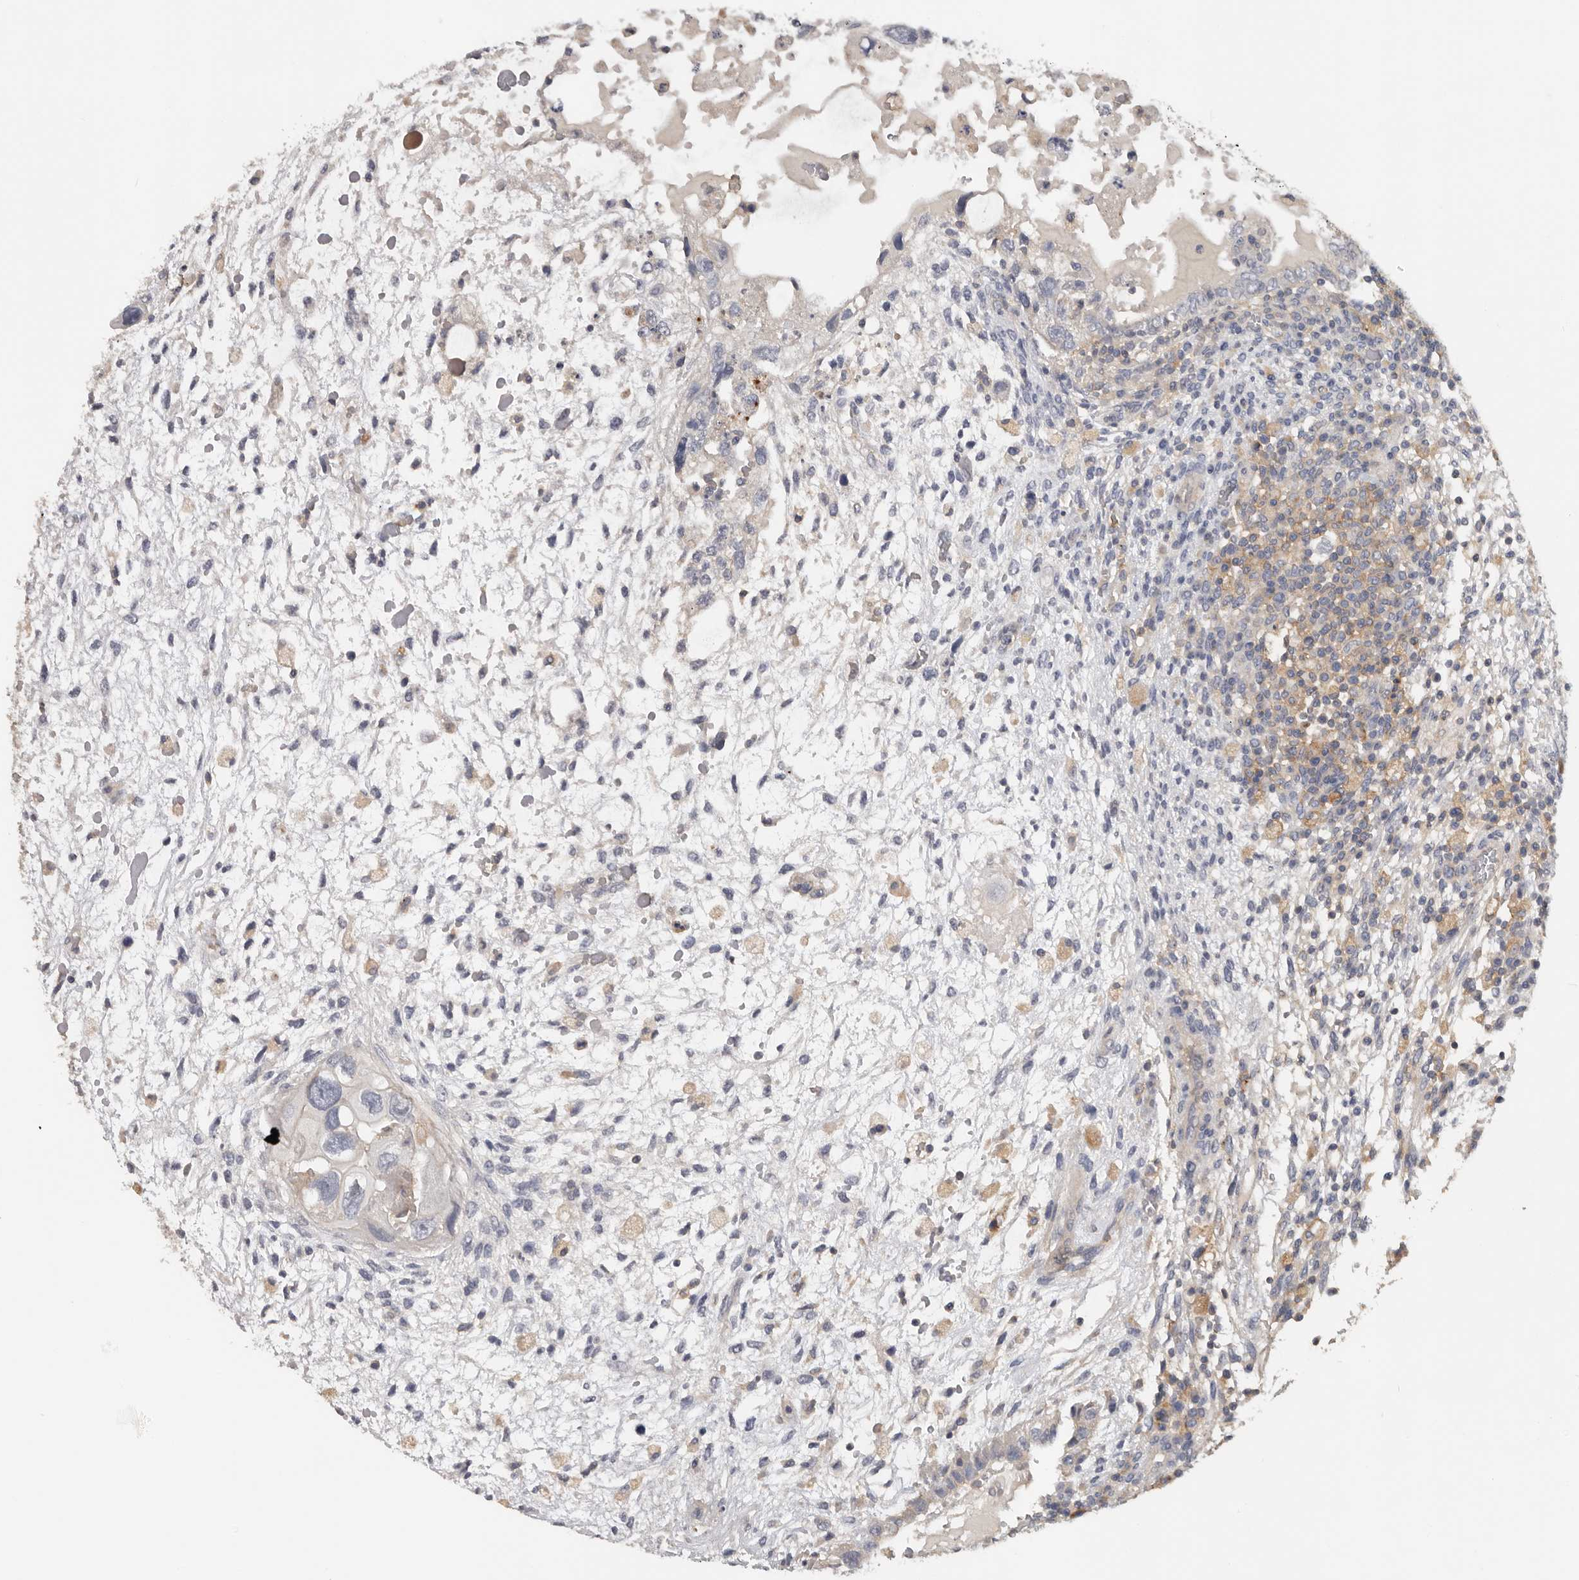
{"staining": {"intensity": "weak", "quantity": "<25%", "location": "cytoplasmic/membranous"}, "tissue": "testis cancer", "cell_type": "Tumor cells", "image_type": "cancer", "snomed": [{"axis": "morphology", "description": "Carcinoma, Embryonal, NOS"}, {"axis": "topography", "description": "Testis"}], "caption": "Protein analysis of embryonal carcinoma (testis) reveals no significant expression in tumor cells.", "gene": "WDTC1", "patient": {"sex": "male", "age": 36}}